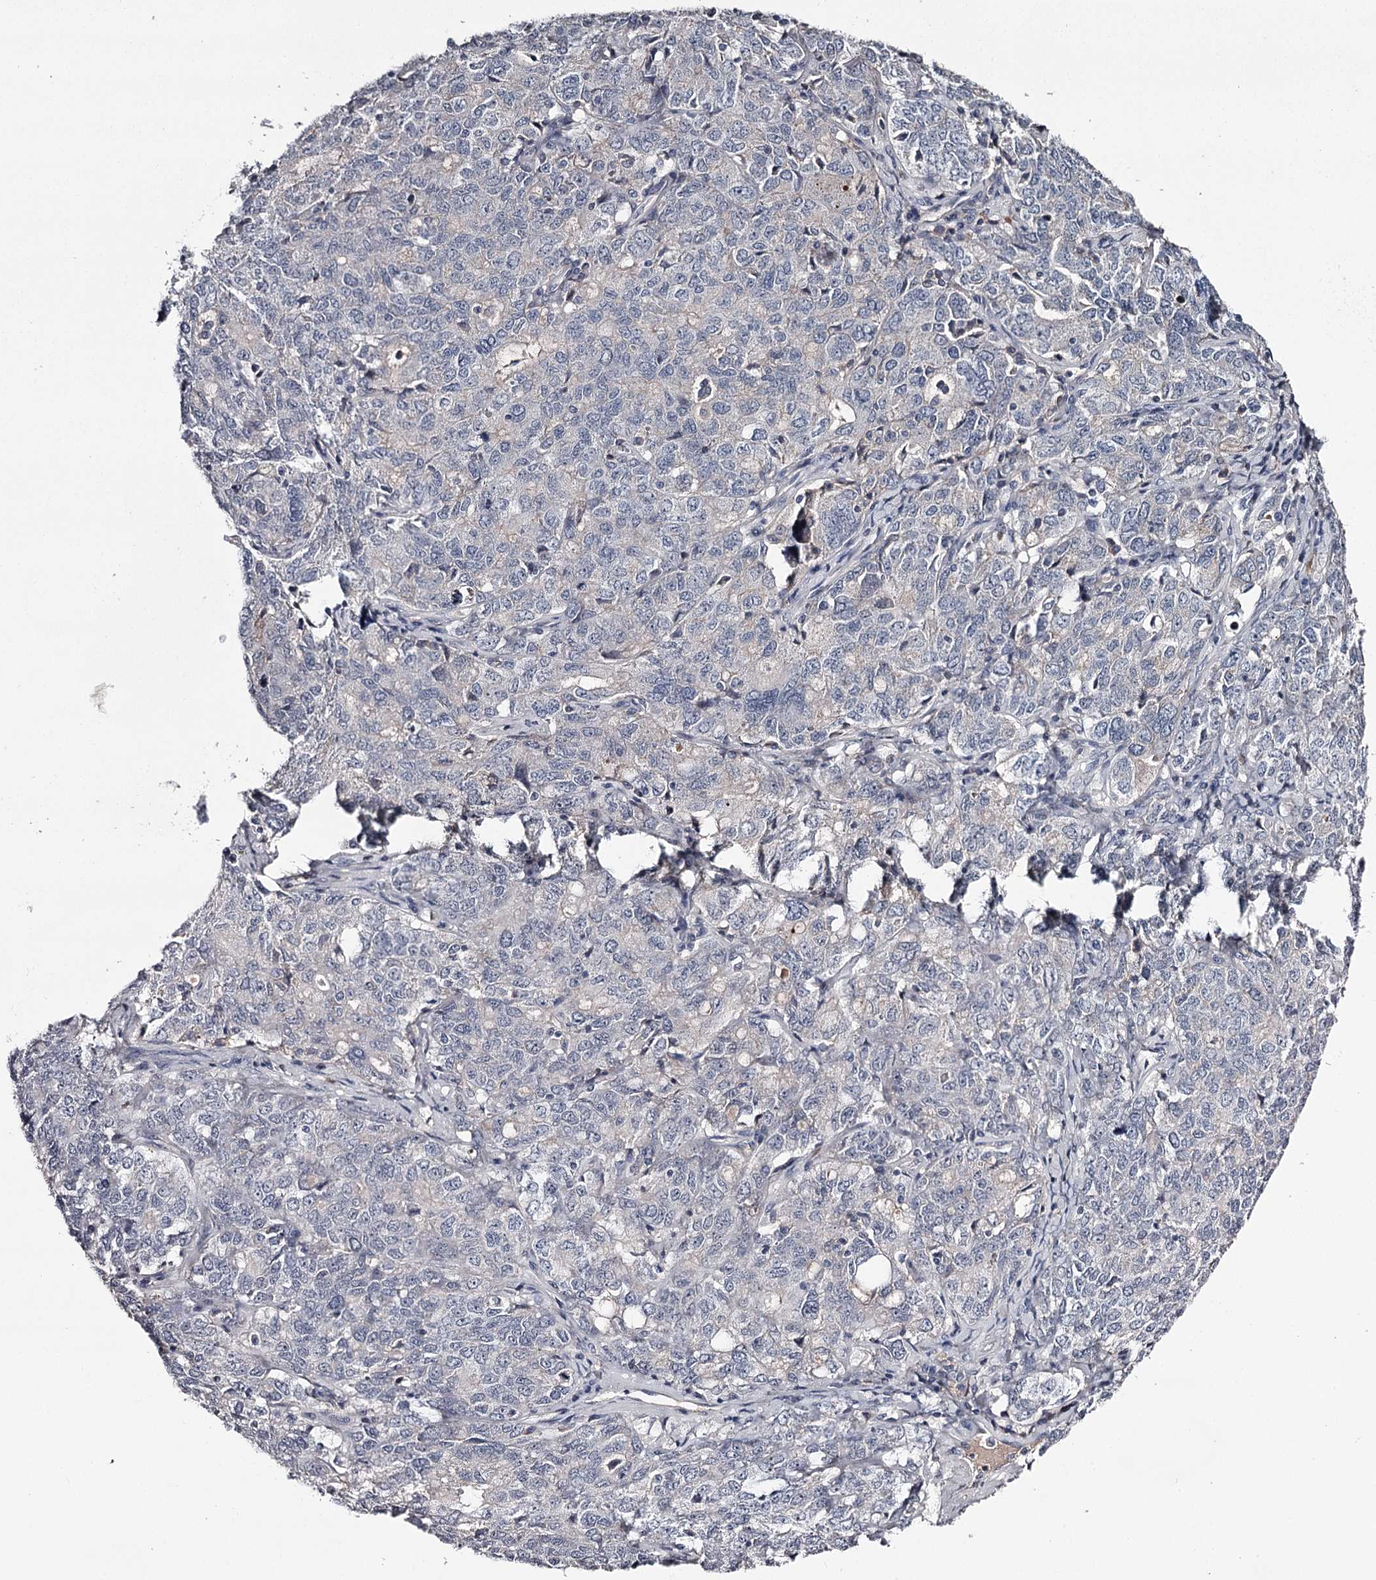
{"staining": {"intensity": "negative", "quantity": "none", "location": "none"}, "tissue": "ovarian cancer", "cell_type": "Tumor cells", "image_type": "cancer", "snomed": [{"axis": "morphology", "description": "Carcinoma, endometroid"}, {"axis": "topography", "description": "Ovary"}], "caption": "There is no significant expression in tumor cells of endometroid carcinoma (ovarian).", "gene": "FDXACB1", "patient": {"sex": "female", "age": 62}}